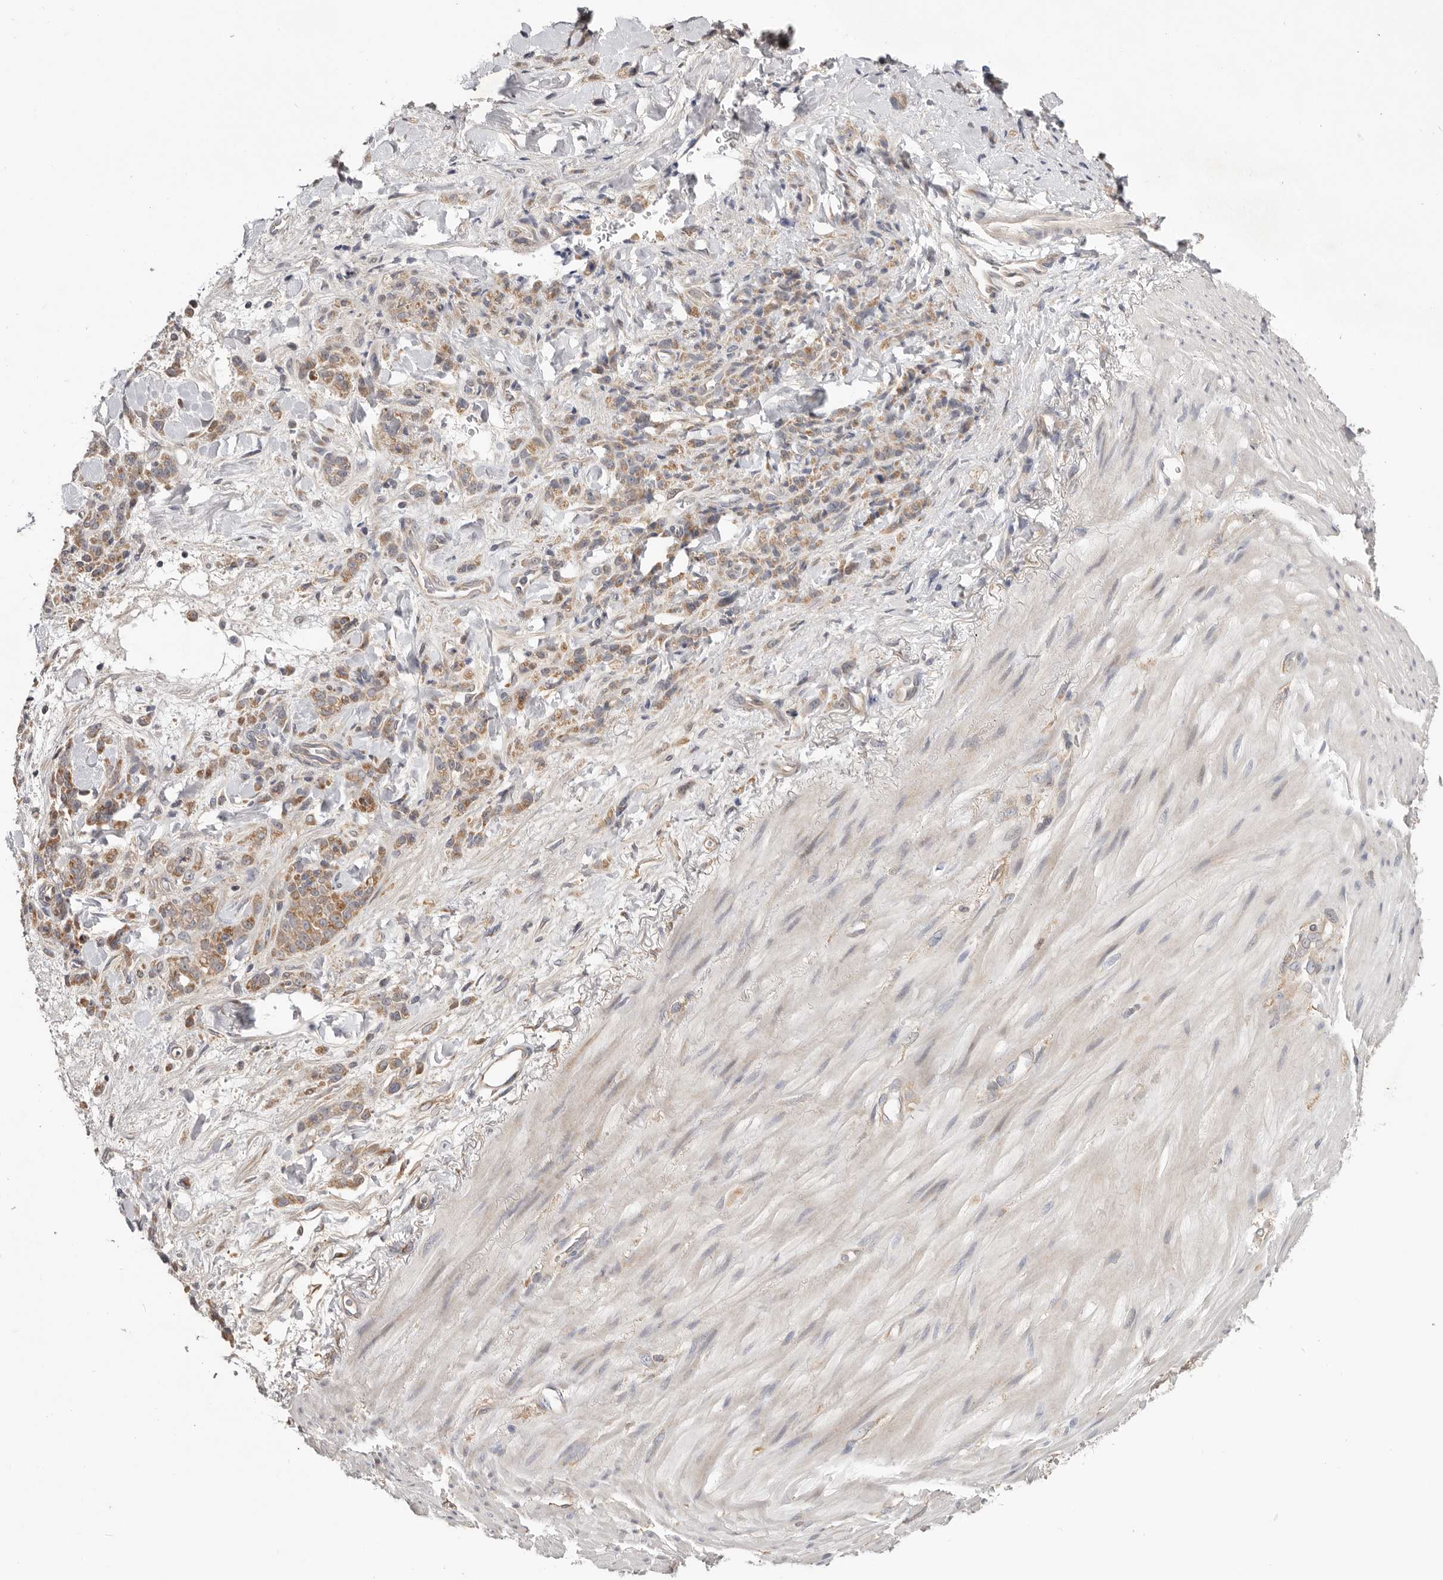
{"staining": {"intensity": "moderate", "quantity": ">75%", "location": "cytoplasmic/membranous"}, "tissue": "stomach cancer", "cell_type": "Tumor cells", "image_type": "cancer", "snomed": [{"axis": "morphology", "description": "Normal tissue, NOS"}, {"axis": "morphology", "description": "Adenocarcinoma, NOS"}, {"axis": "topography", "description": "Stomach"}], "caption": "The photomicrograph displays immunohistochemical staining of stomach cancer. There is moderate cytoplasmic/membranous expression is identified in about >75% of tumor cells.", "gene": "LRP6", "patient": {"sex": "male", "age": 82}}